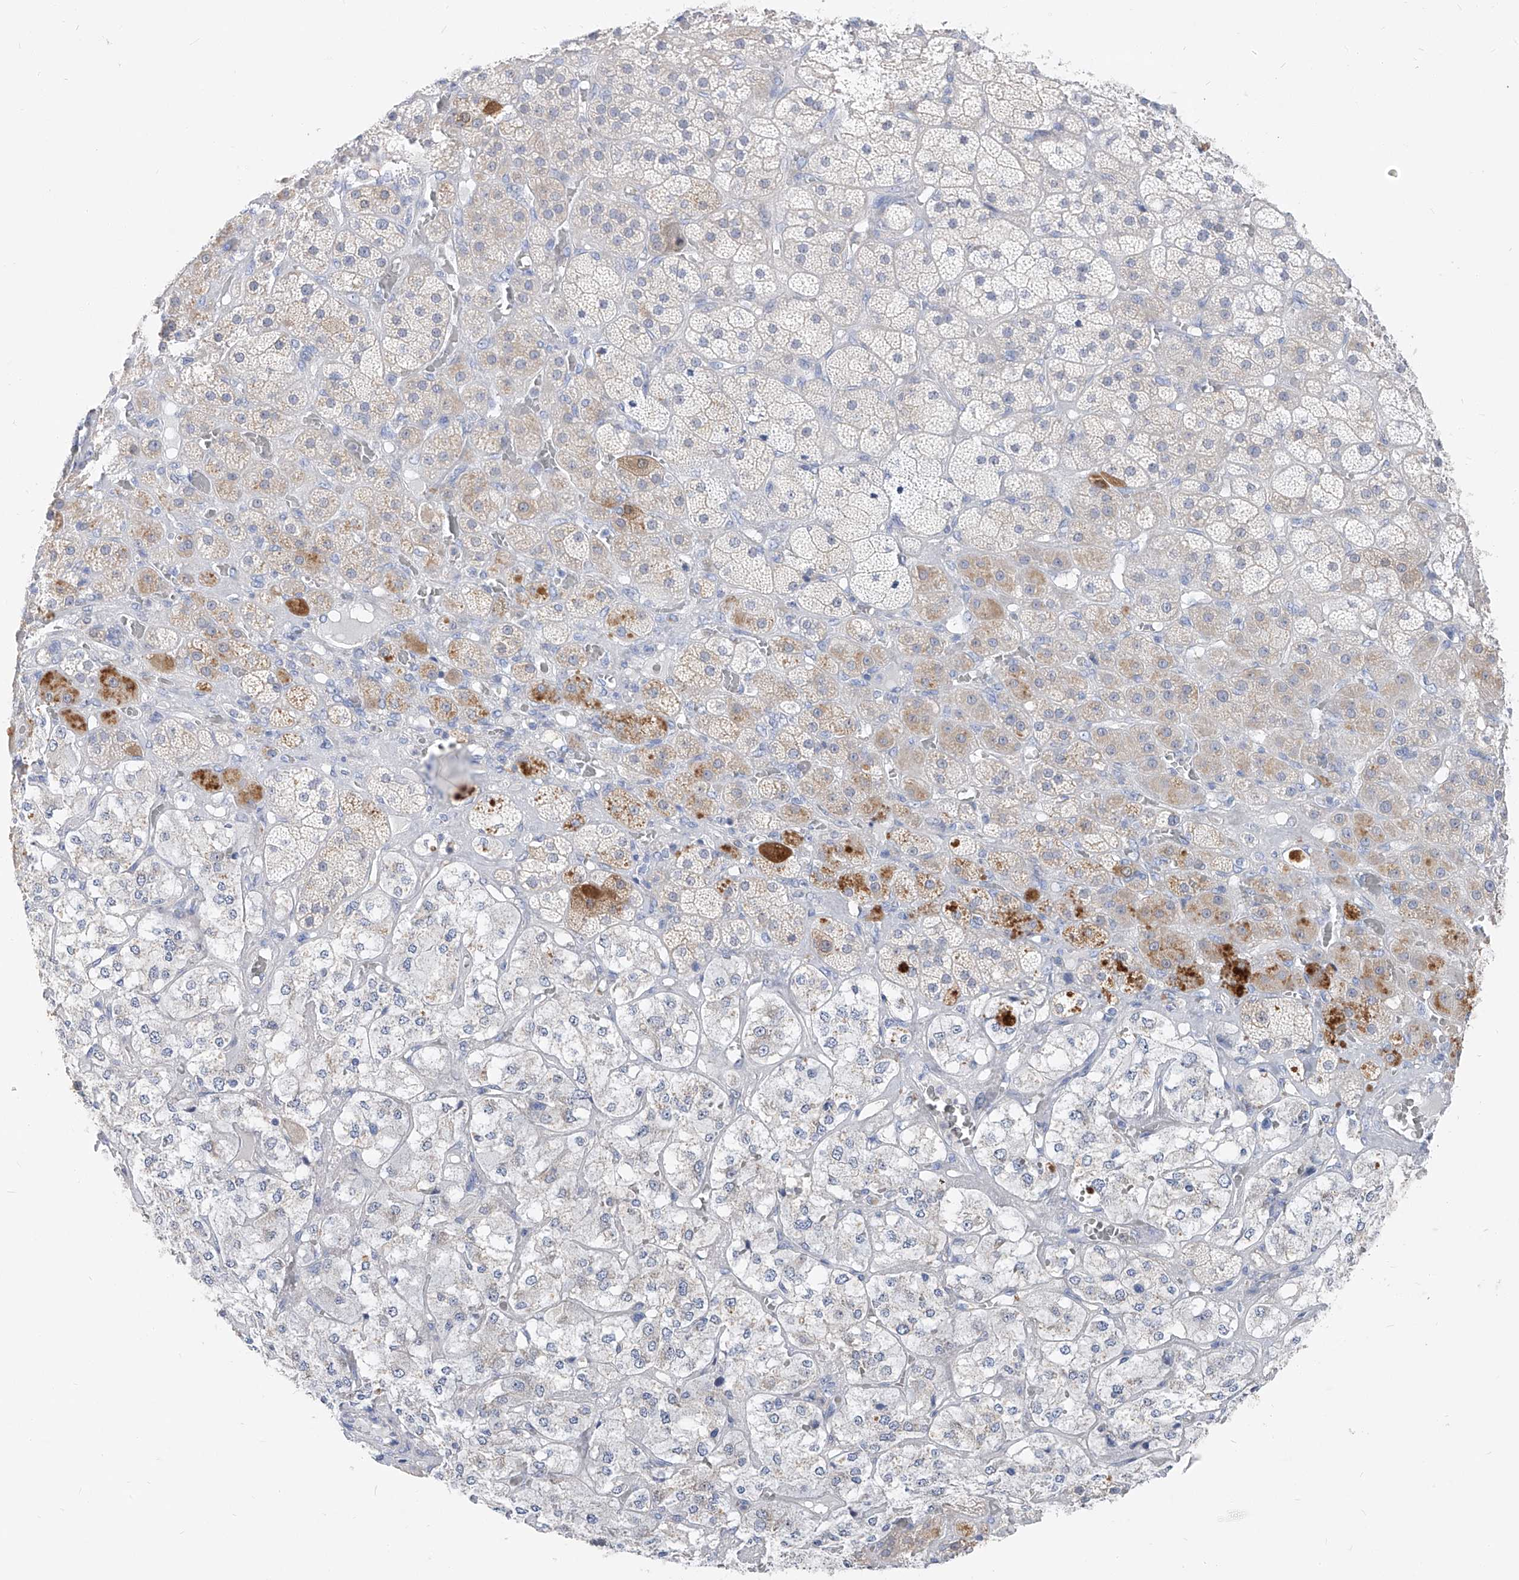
{"staining": {"intensity": "moderate", "quantity": "<25%", "location": "cytoplasmic/membranous"}, "tissue": "adrenal gland", "cell_type": "Glandular cells", "image_type": "normal", "snomed": [{"axis": "morphology", "description": "Normal tissue, NOS"}, {"axis": "topography", "description": "Adrenal gland"}], "caption": "Unremarkable adrenal gland demonstrates moderate cytoplasmic/membranous positivity in about <25% of glandular cells.", "gene": "UFL1", "patient": {"sex": "male", "age": 57}}